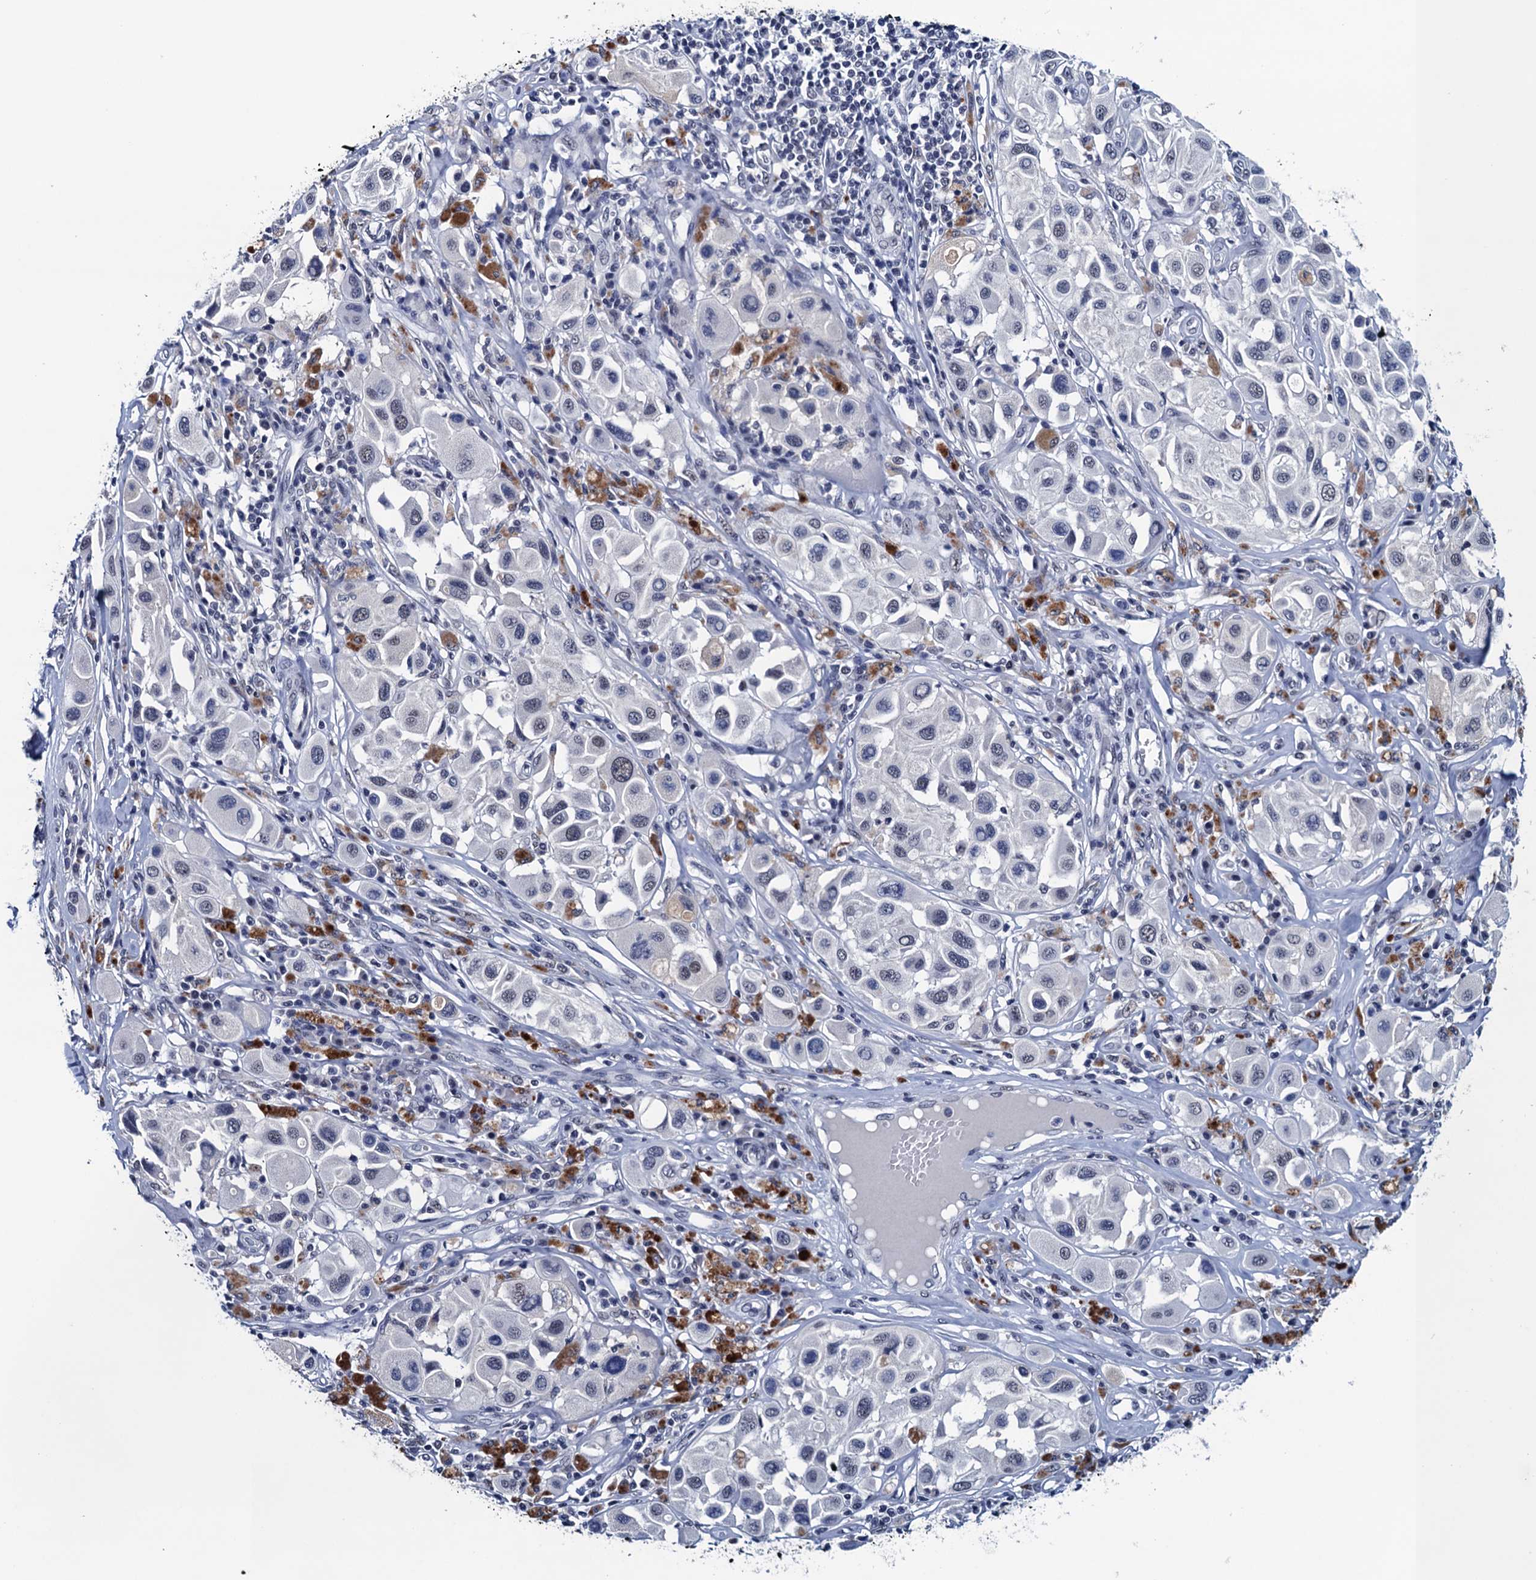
{"staining": {"intensity": "negative", "quantity": "none", "location": "none"}, "tissue": "melanoma", "cell_type": "Tumor cells", "image_type": "cancer", "snomed": [{"axis": "morphology", "description": "Malignant melanoma, Metastatic site"}, {"axis": "topography", "description": "Skin"}], "caption": "Malignant melanoma (metastatic site) was stained to show a protein in brown. There is no significant positivity in tumor cells.", "gene": "FNBP4", "patient": {"sex": "male", "age": 41}}